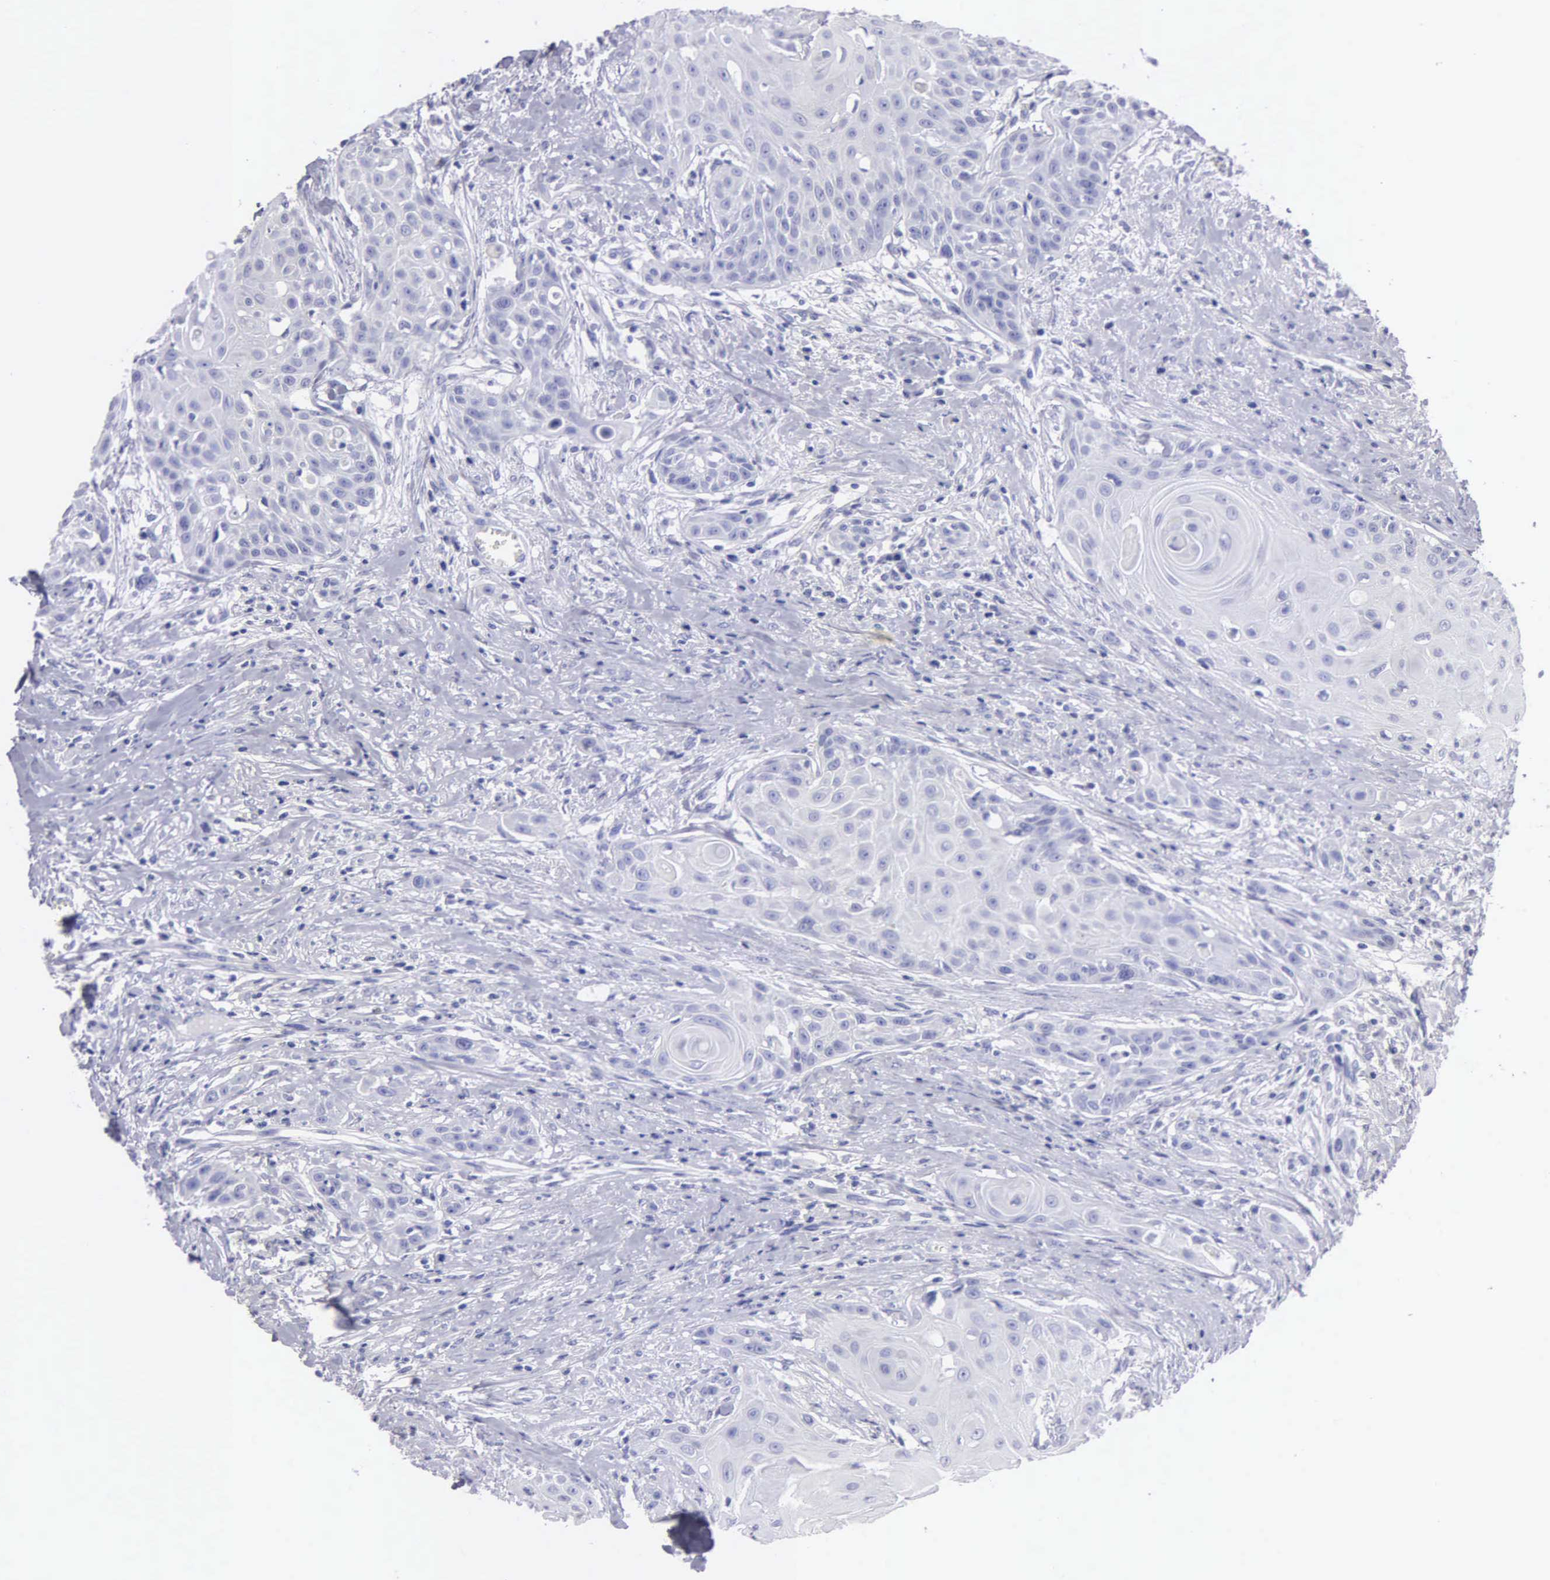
{"staining": {"intensity": "negative", "quantity": "none", "location": "none"}, "tissue": "head and neck cancer", "cell_type": "Tumor cells", "image_type": "cancer", "snomed": [{"axis": "morphology", "description": "Squamous cell carcinoma, NOS"}, {"axis": "morphology", "description": "Squamous cell carcinoma, metastatic, NOS"}, {"axis": "topography", "description": "Lymph node"}, {"axis": "topography", "description": "Salivary gland"}, {"axis": "topography", "description": "Head-Neck"}], "caption": "A high-resolution histopathology image shows immunohistochemistry staining of metastatic squamous cell carcinoma (head and neck), which reveals no significant staining in tumor cells. The staining was performed using DAB (3,3'-diaminobenzidine) to visualize the protein expression in brown, while the nuclei were stained in blue with hematoxylin (Magnification: 20x).", "gene": "FBLN5", "patient": {"sex": "female", "age": 74}}